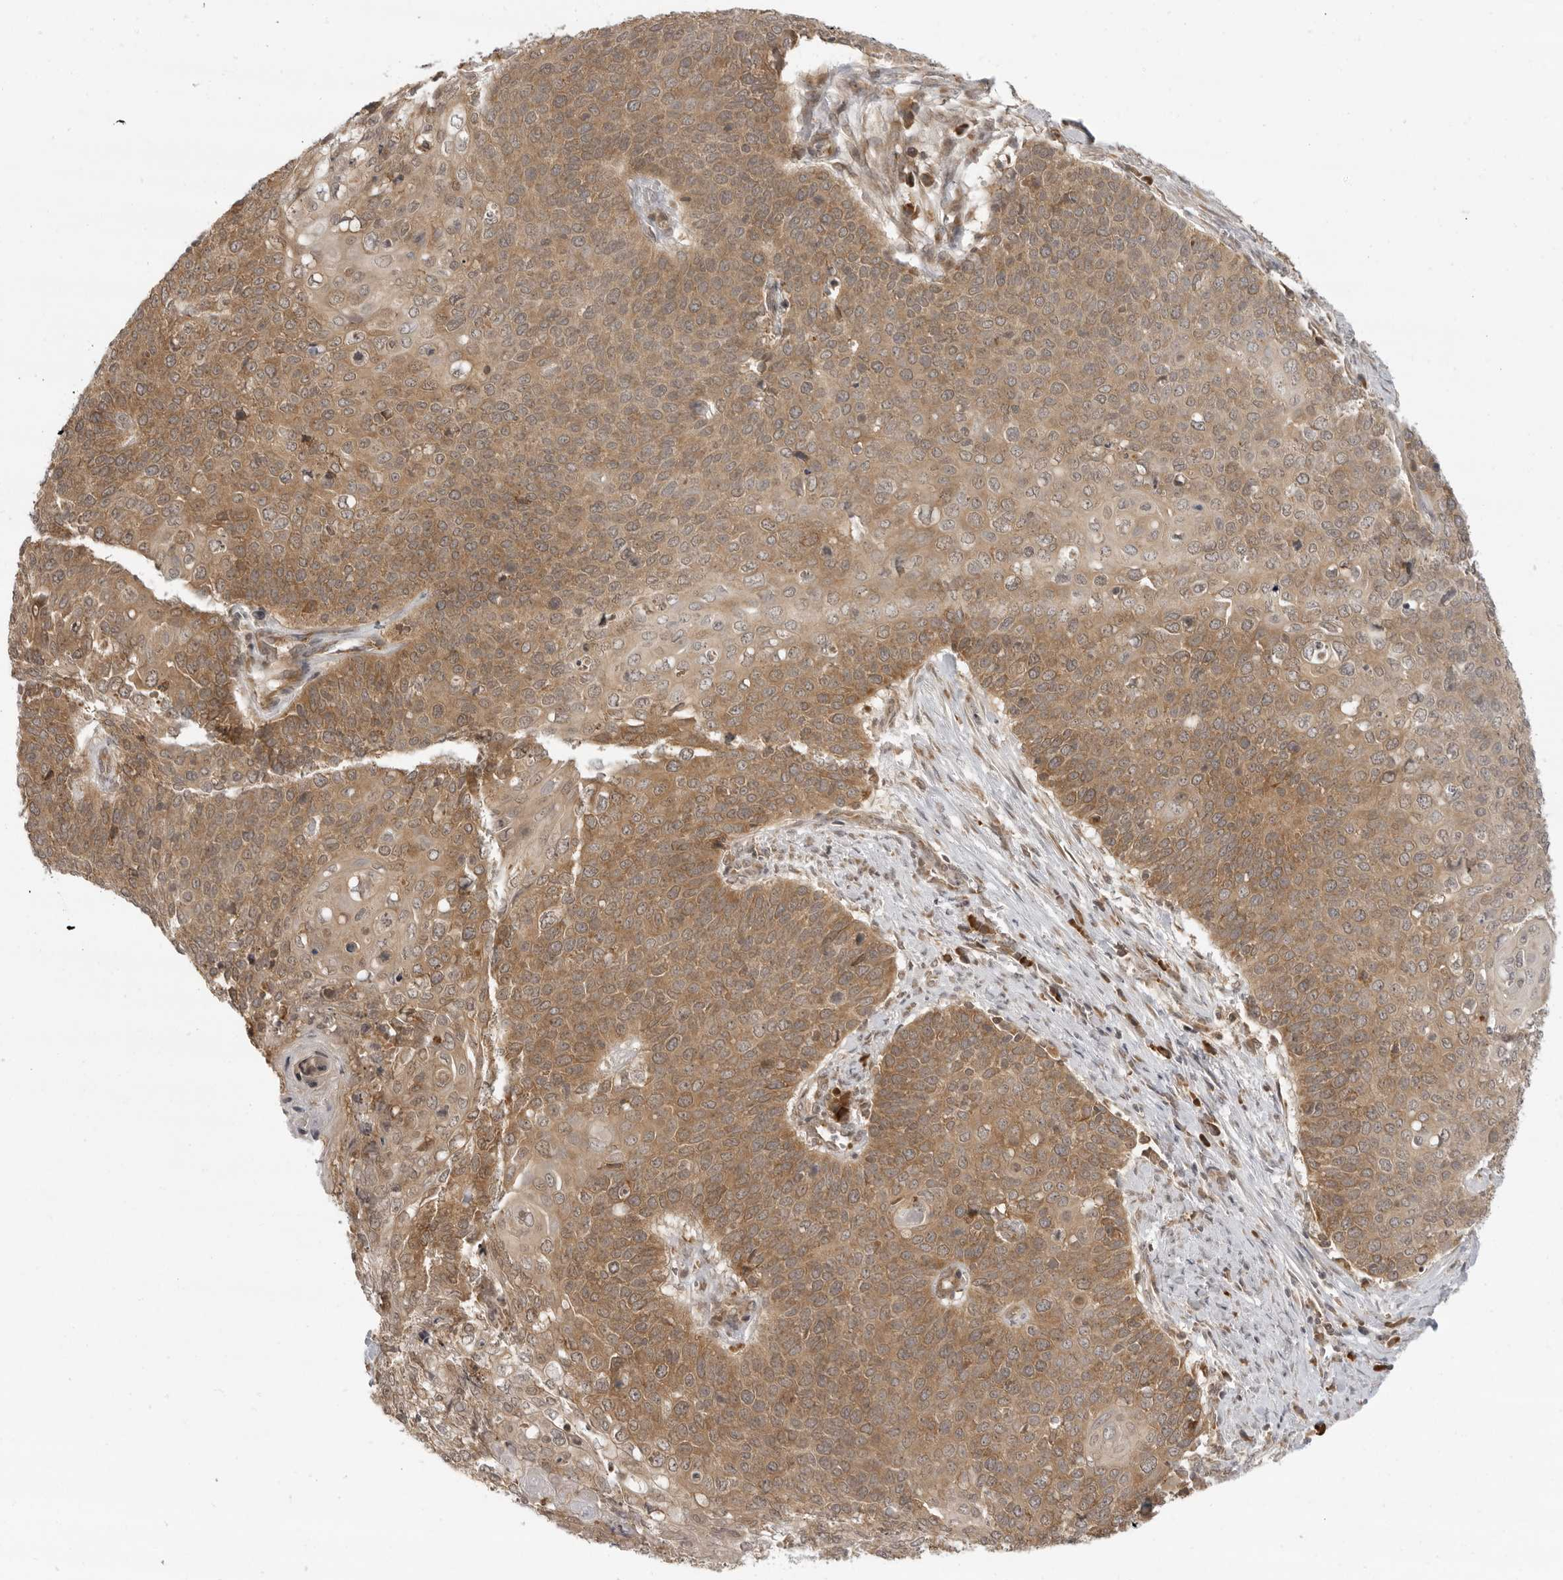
{"staining": {"intensity": "moderate", "quantity": ">75%", "location": "cytoplasmic/membranous"}, "tissue": "cervical cancer", "cell_type": "Tumor cells", "image_type": "cancer", "snomed": [{"axis": "morphology", "description": "Squamous cell carcinoma, NOS"}, {"axis": "topography", "description": "Cervix"}], "caption": "Immunohistochemical staining of cervical cancer (squamous cell carcinoma) exhibits moderate cytoplasmic/membranous protein positivity in approximately >75% of tumor cells. (DAB (3,3'-diaminobenzidine) IHC, brown staining for protein, blue staining for nuclei).", "gene": "PRRC2A", "patient": {"sex": "female", "age": 39}}